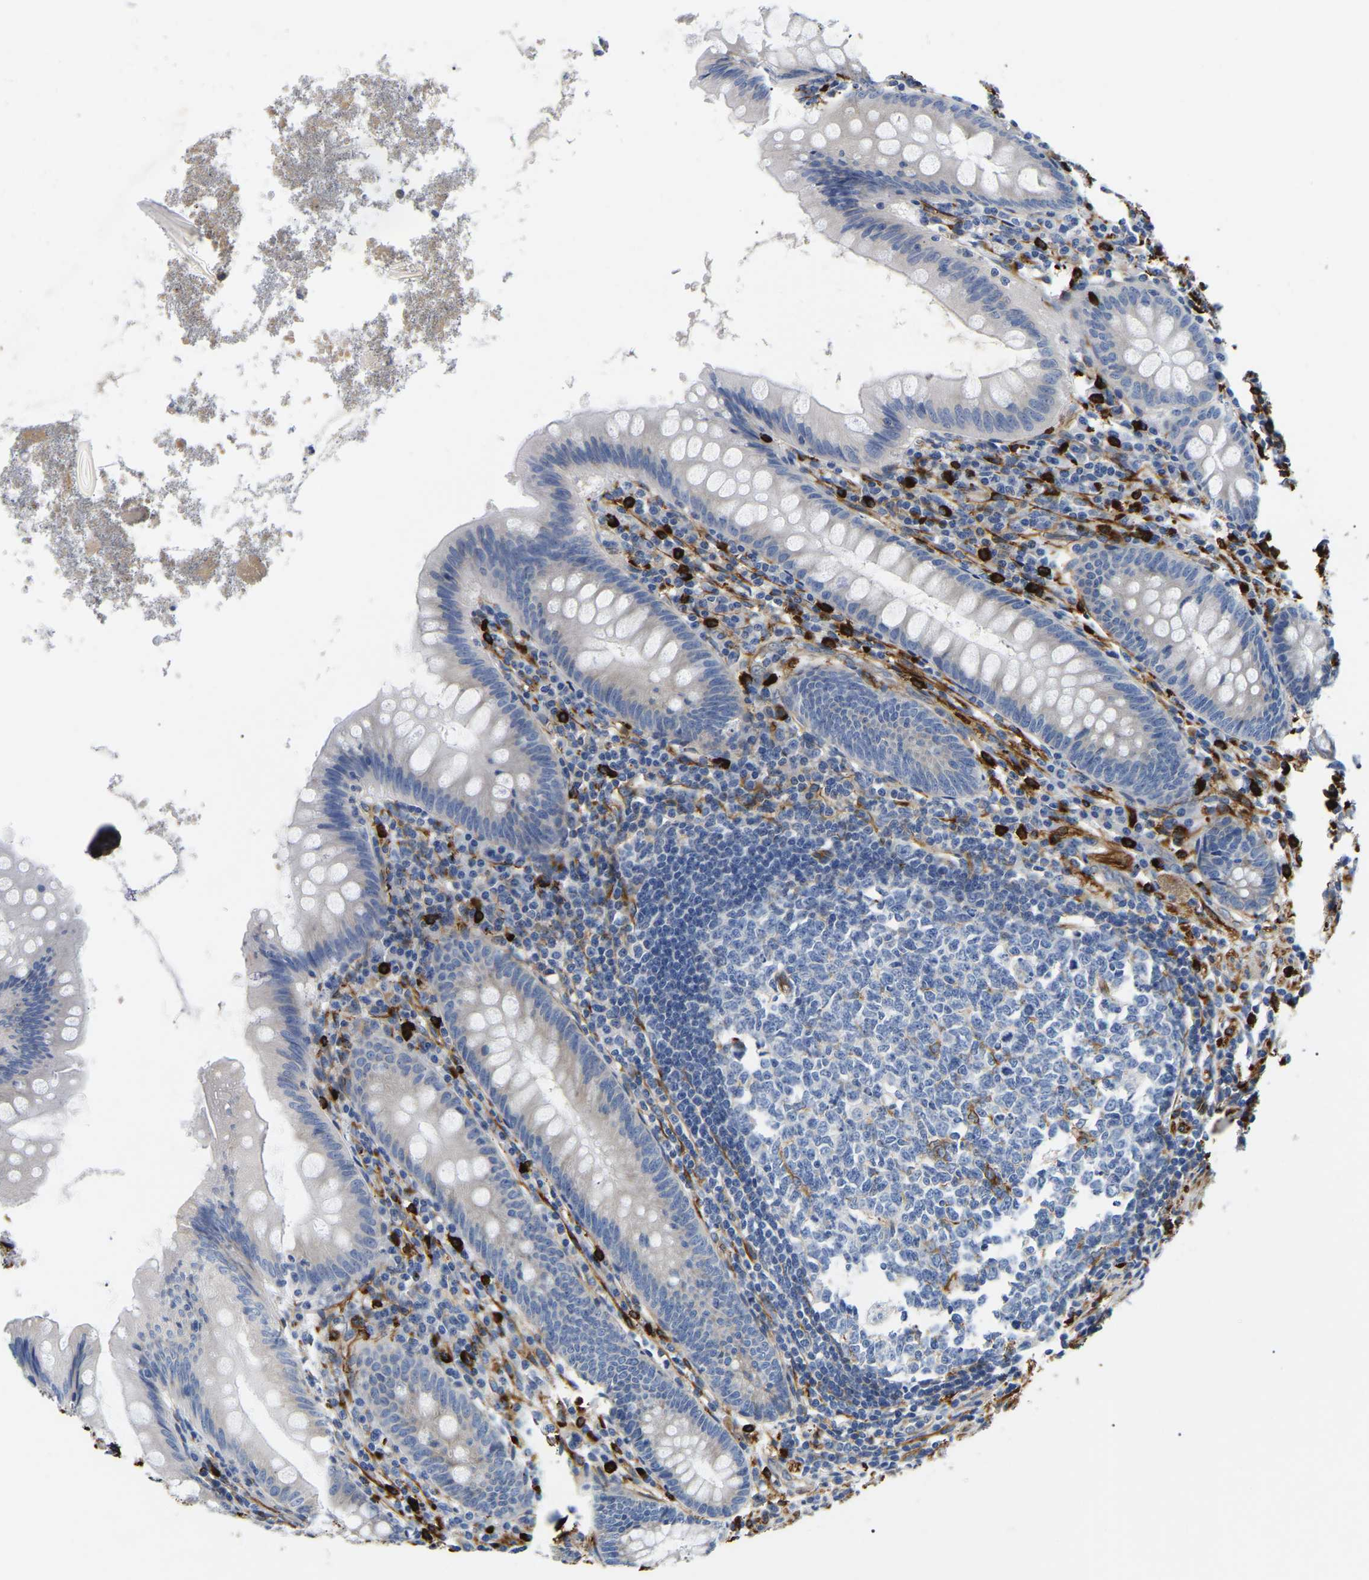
{"staining": {"intensity": "negative", "quantity": "none", "location": "none"}, "tissue": "appendix", "cell_type": "Glandular cells", "image_type": "normal", "snomed": [{"axis": "morphology", "description": "Normal tissue, NOS"}, {"axis": "topography", "description": "Appendix"}], "caption": "This is a photomicrograph of immunohistochemistry staining of normal appendix, which shows no expression in glandular cells.", "gene": "DUSP8", "patient": {"sex": "male", "age": 56}}